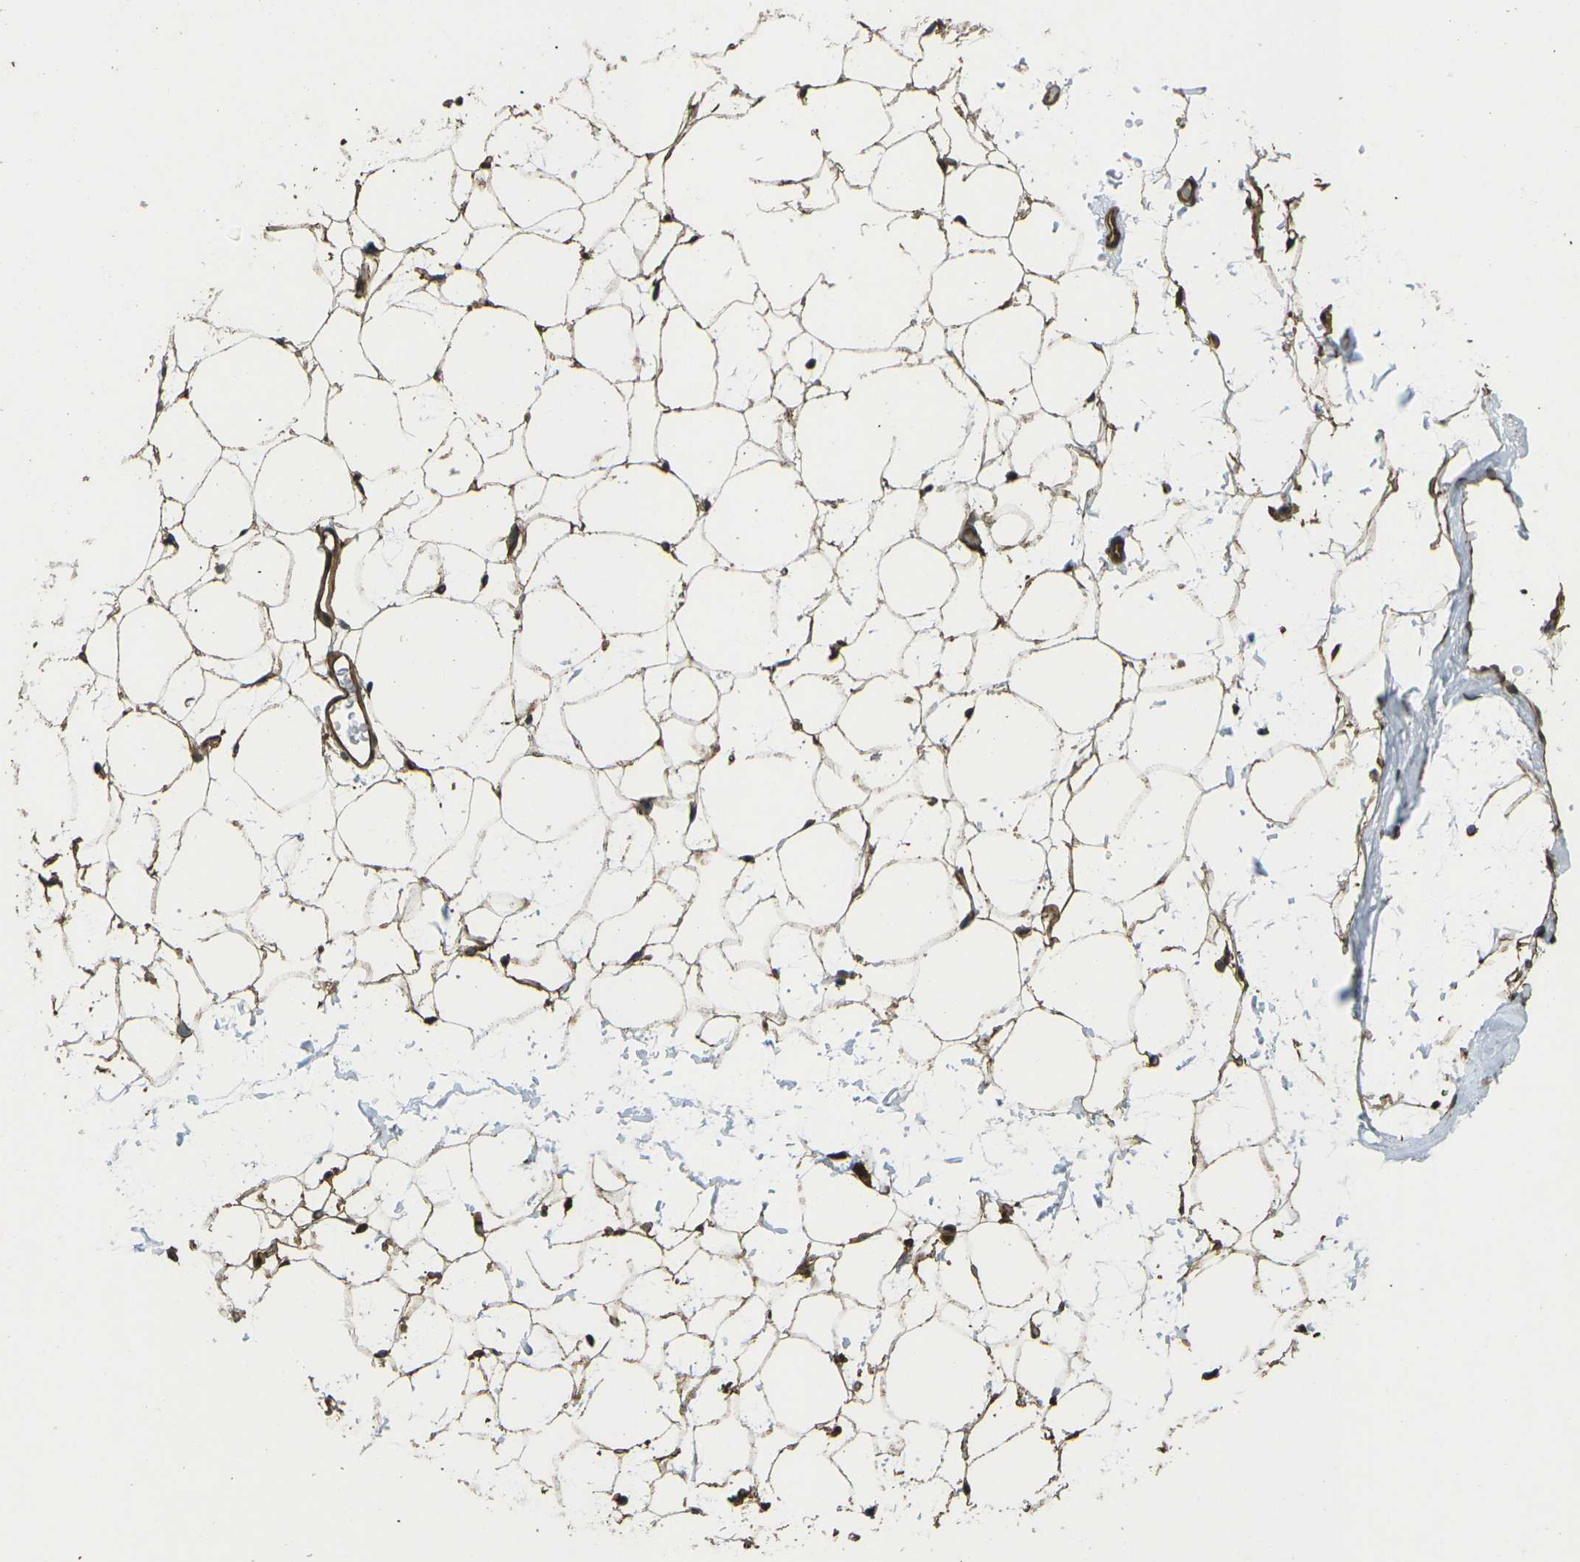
{"staining": {"intensity": "moderate", "quantity": ">75%", "location": "cytoplasmic/membranous"}, "tissue": "adipose tissue", "cell_type": "Adipocytes", "image_type": "normal", "snomed": [{"axis": "morphology", "description": "Normal tissue, NOS"}, {"axis": "topography", "description": "Breast"}, {"axis": "topography", "description": "Soft tissue"}], "caption": "Moderate cytoplasmic/membranous protein expression is seen in approximately >75% of adipocytes in adipose tissue.", "gene": "CHMP3", "patient": {"sex": "female", "age": 75}}